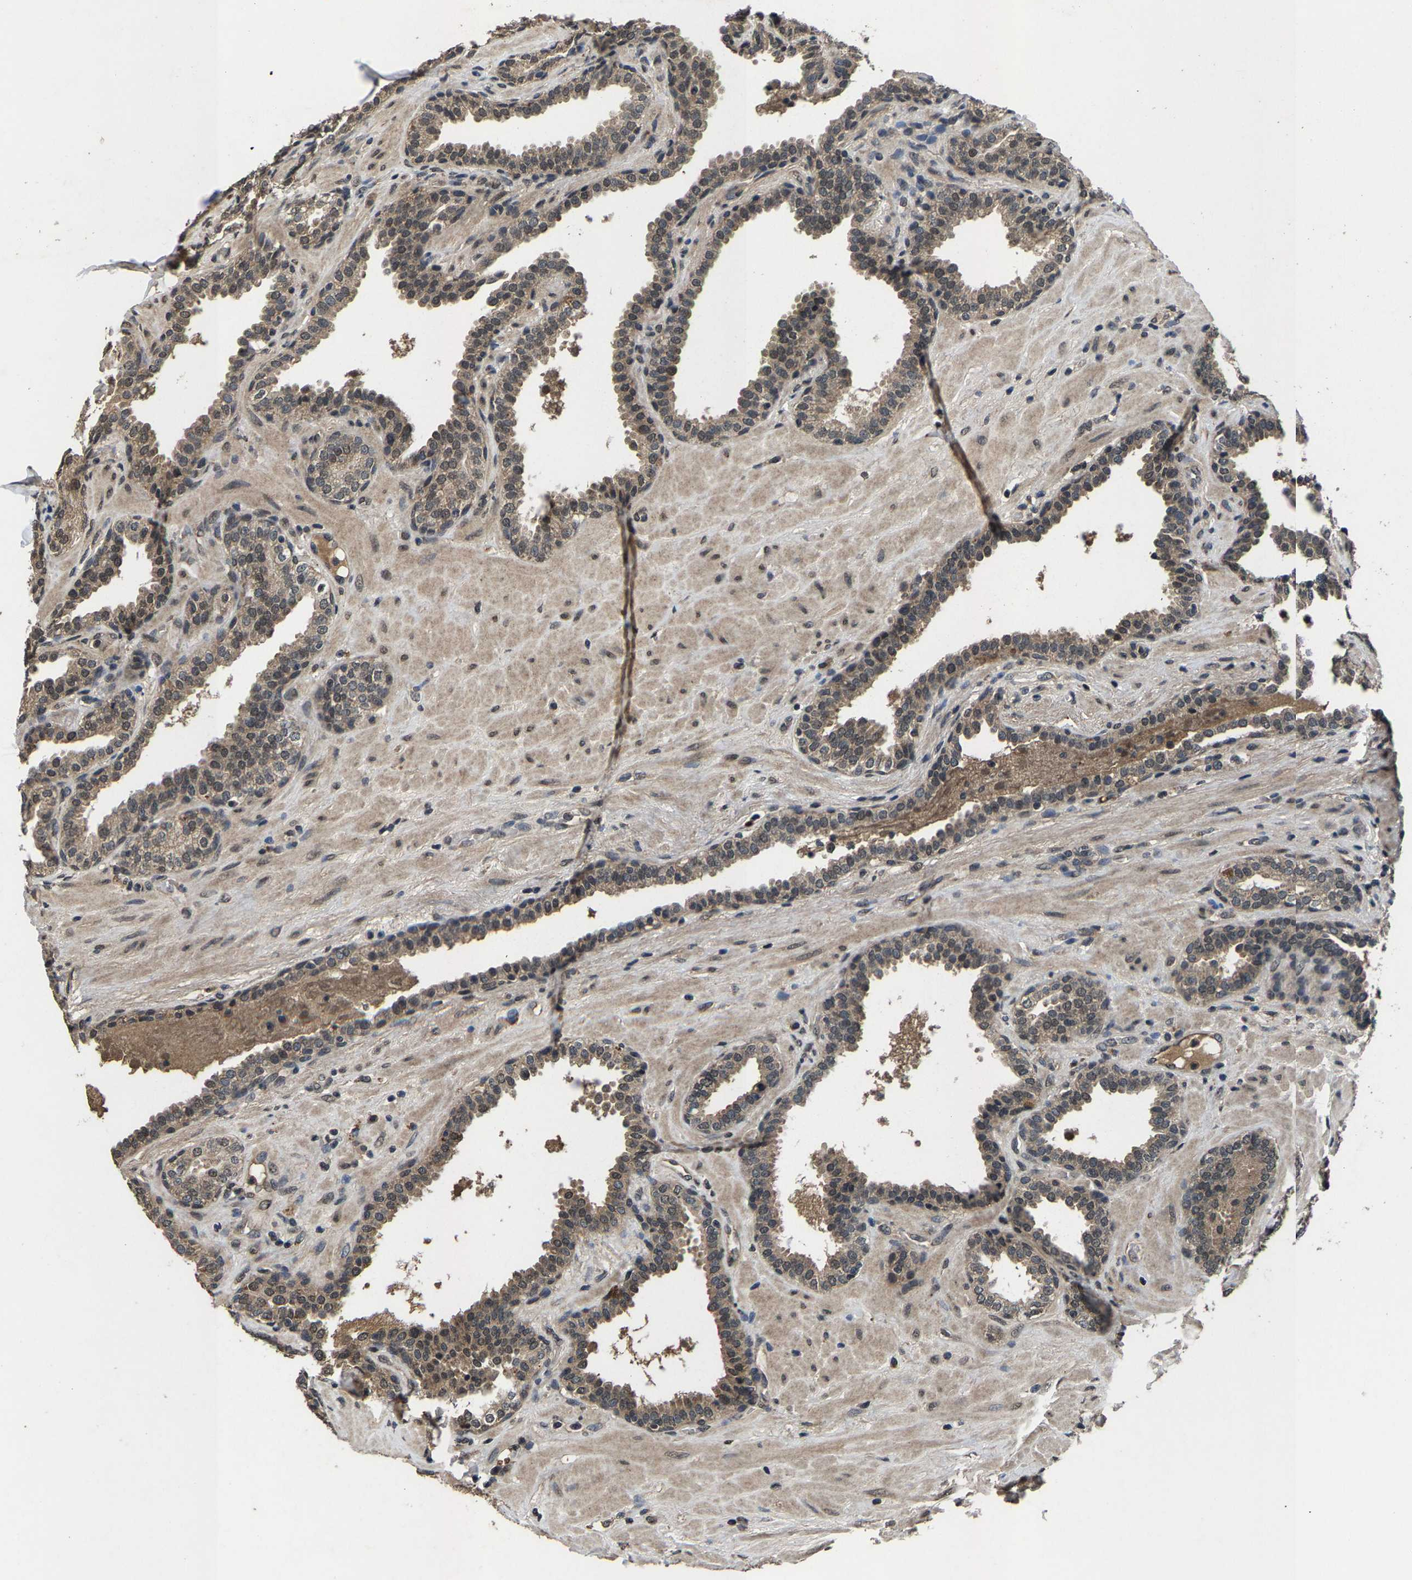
{"staining": {"intensity": "weak", "quantity": ">75%", "location": "cytoplasmic/membranous,nuclear"}, "tissue": "prostate", "cell_type": "Glandular cells", "image_type": "normal", "snomed": [{"axis": "morphology", "description": "Normal tissue, NOS"}, {"axis": "topography", "description": "Prostate"}], "caption": "High-power microscopy captured an immunohistochemistry (IHC) image of normal prostate, revealing weak cytoplasmic/membranous,nuclear expression in about >75% of glandular cells. (brown staining indicates protein expression, while blue staining denotes nuclei).", "gene": "HUWE1", "patient": {"sex": "male", "age": 51}}